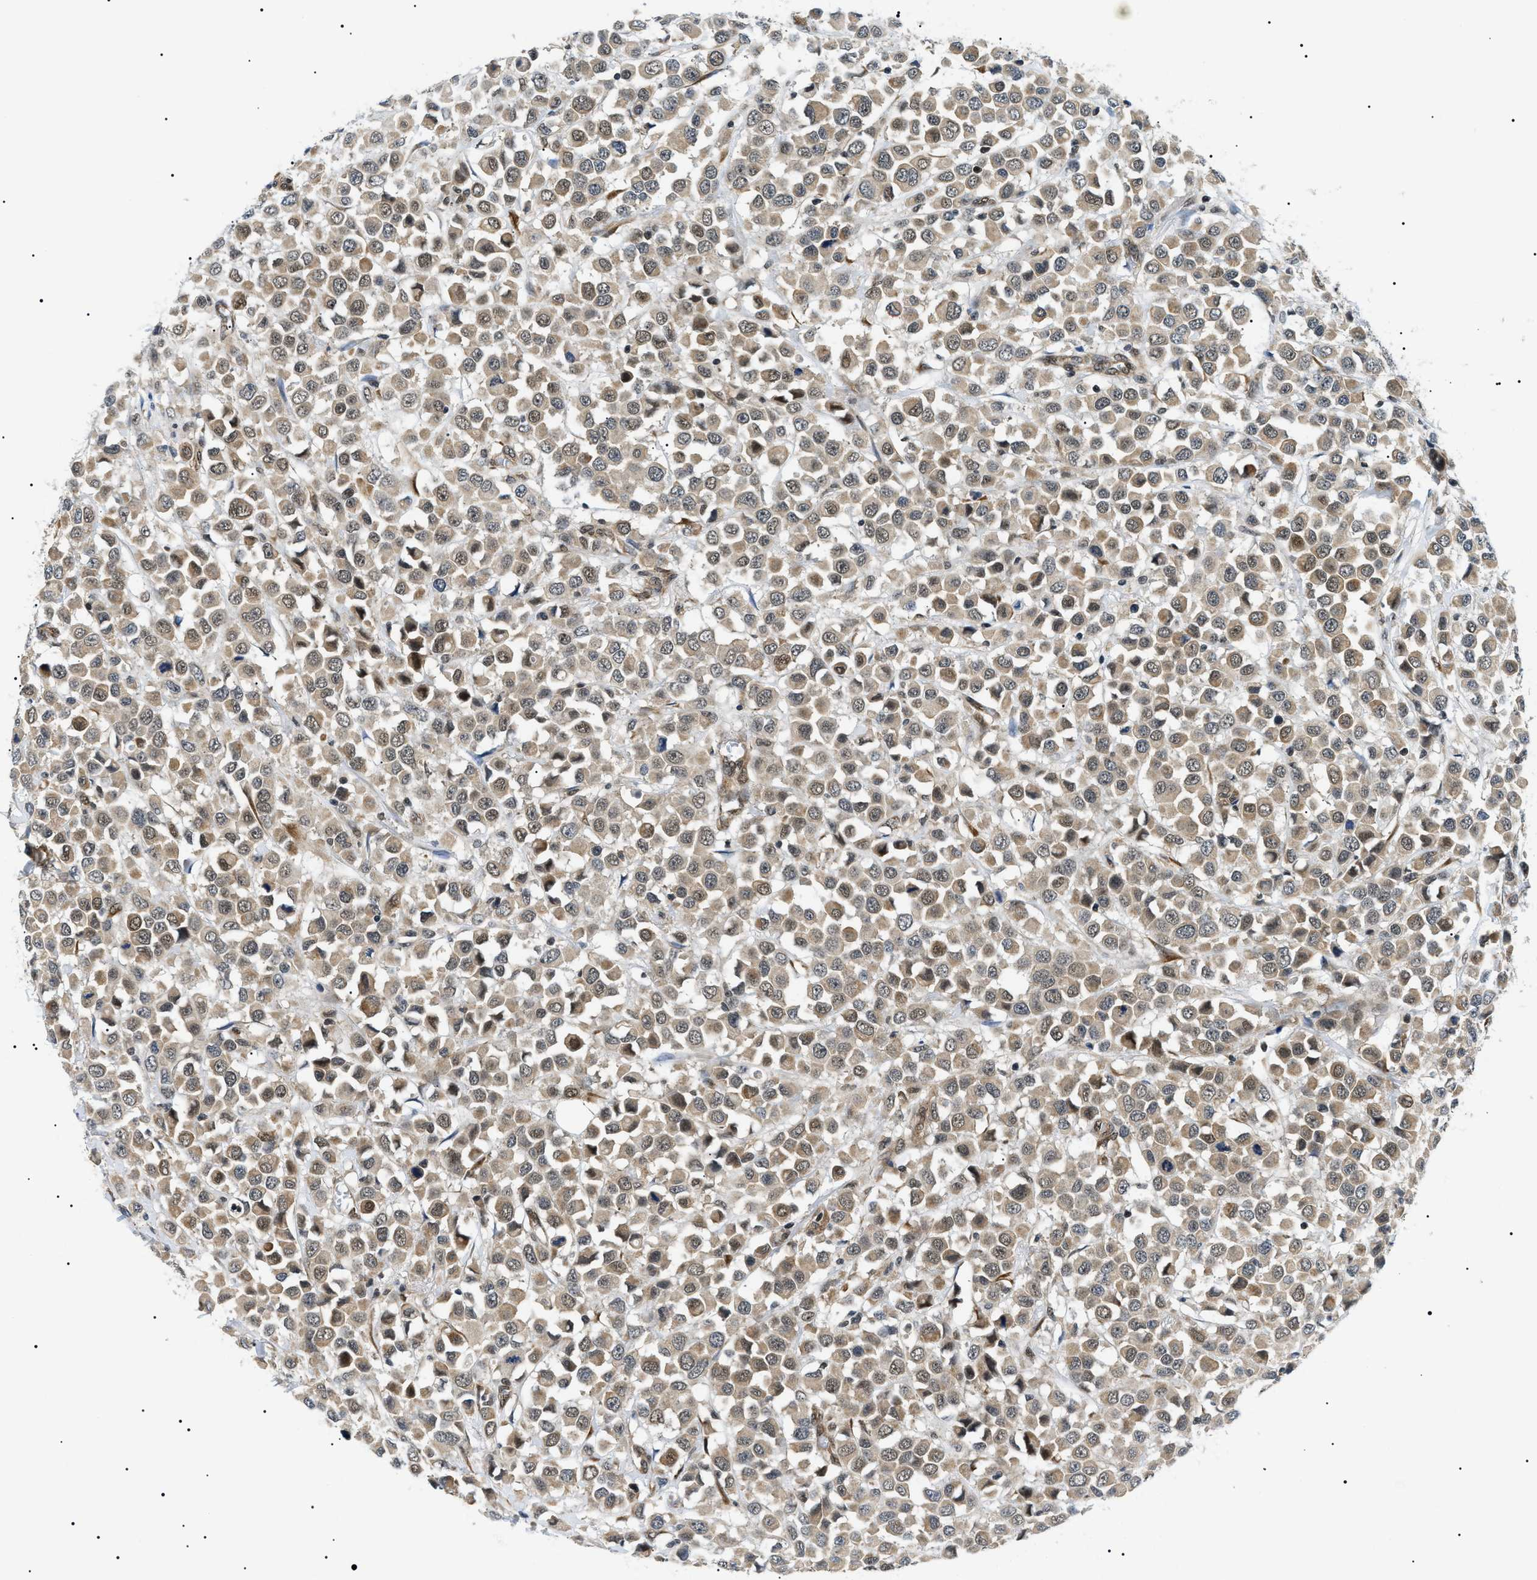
{"staining": {"intensity": "moderate", "quantity": ">75%", "location": "cytoplasmic/membranous,nuclear"}, "tissue": "breast cancer", "cell_type": "Tumor cells", "image_type": "cancer", "snomed": [{"axis": "morphology", "description": "Duct carcinoma"}, {"axis": "topography", "description": "Breast"}], "caption": "Immunohistochemistry (DAB (3,3'-diaminobenzidine)) staining of human invasive ductal carcinoma (breast) reveals moderate cytoplasmic/membranous and nuclear protein staining in about >75% of tumor cells.", "gene": "CWC25", "patient": {"sex": "female", "age": 61}}